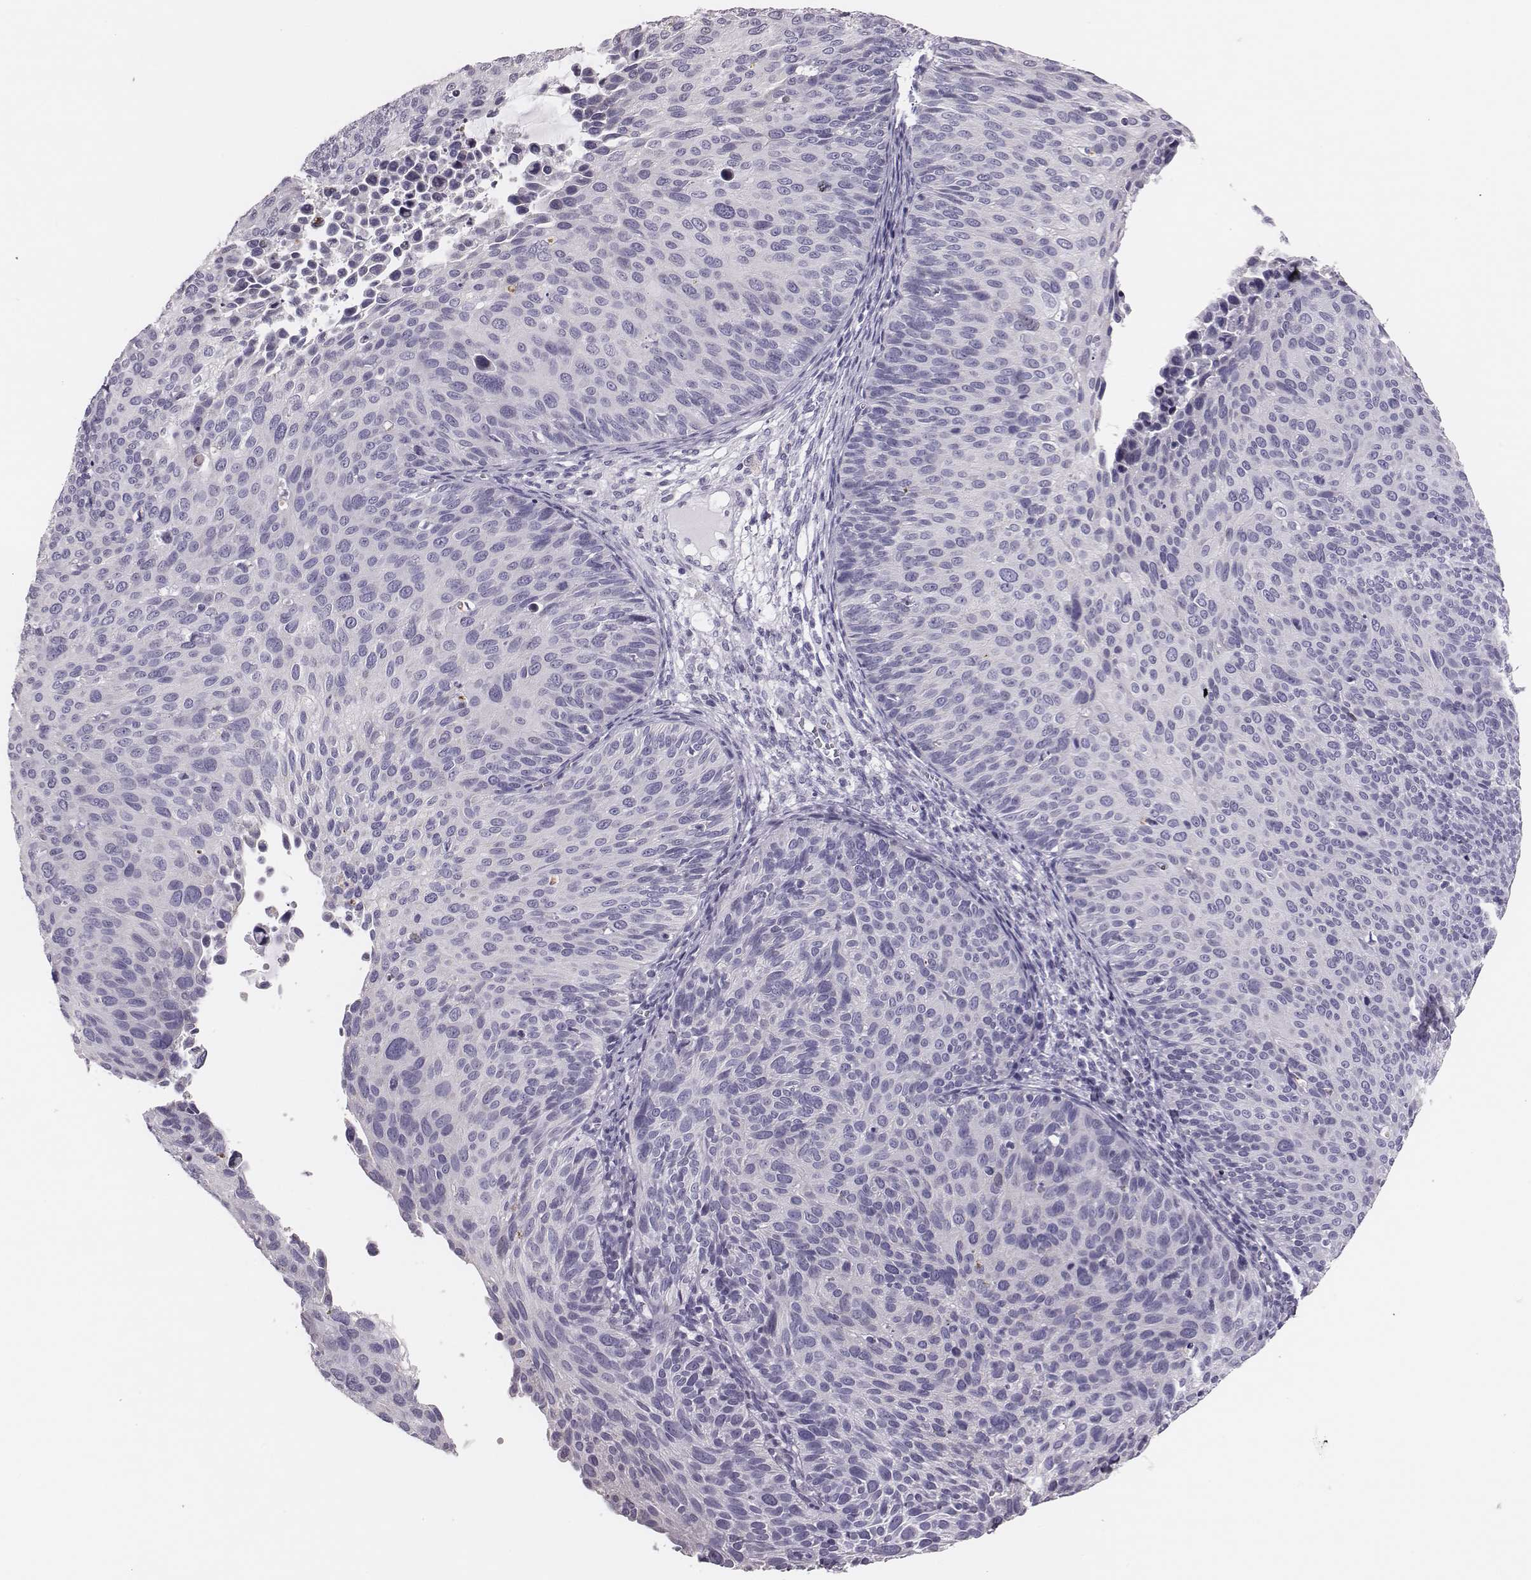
{"staining": {"intensity": "negative", "quantity": "none", "location": "none"}, "tissue": "cervical cancer", "cell_type": "Tumor cells", "image_type": "cancer", "snomed": [{"axis": "morphology", "description": "Squamous cell carcinoma, NOS"}, {"axis": "topography", "description": "Cervix"}], "caption": "This image is of squamous cell carcinoma (cervical) stained with immunohistochemistry (IHC) to label a protein in brown with the nuclei are counter-stained blue. There is no positivity in tumor cells. (Stains: DAB (3,3'-diaminobenzidine) immunohistochemistry with hematoxylin counter stain, Microscopy: brightfield microscopy at high magnification).", "gene": "H1-6", "patient": {"sex": "female", "age": 36}}